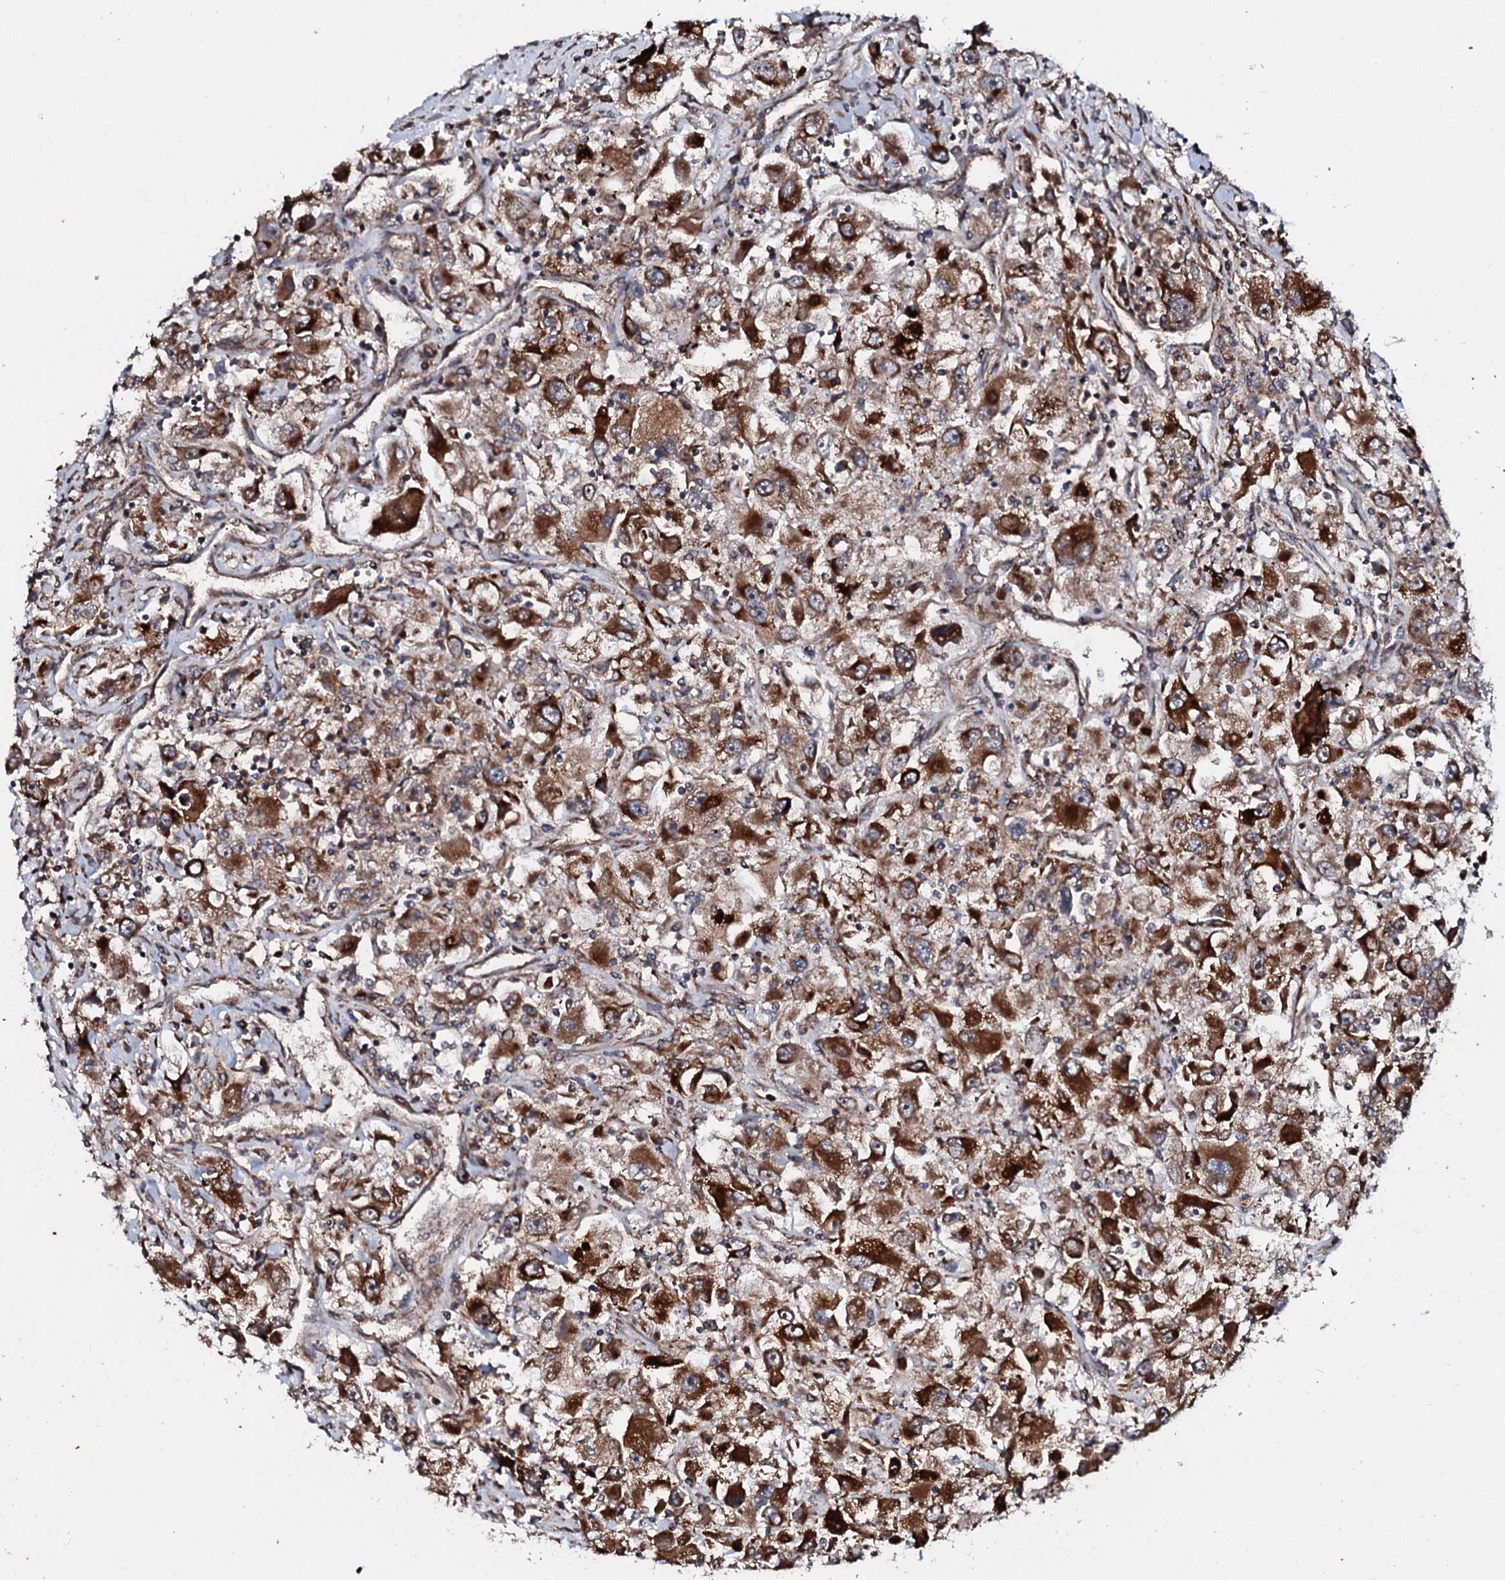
{"staining": {"intensity": "strong", "quantity": ">75%", "location": "cytoplasmic/membranous"}, "tissue": "renal cancer", "cell_type": "Tumor cells", "image_type": "cancer", "snomed": [{"axis": "morphology", "description": "Adenocarcinoma, NOS"}, {"axis": "topography", "description": "Kidney"}], "caption": "IHC image of neoplastic tissue: human adenocarcinoma (renal) stained using immunohistochemistry (IHC) shows high levels of strong protein expression localized specifically in the cytoplasmic/membranous of tumor cells, appearing as a cytoplasmic/membranous brown color.", "gene": "SDHAF2", "patient": {"sex": "female", "age": 52}}